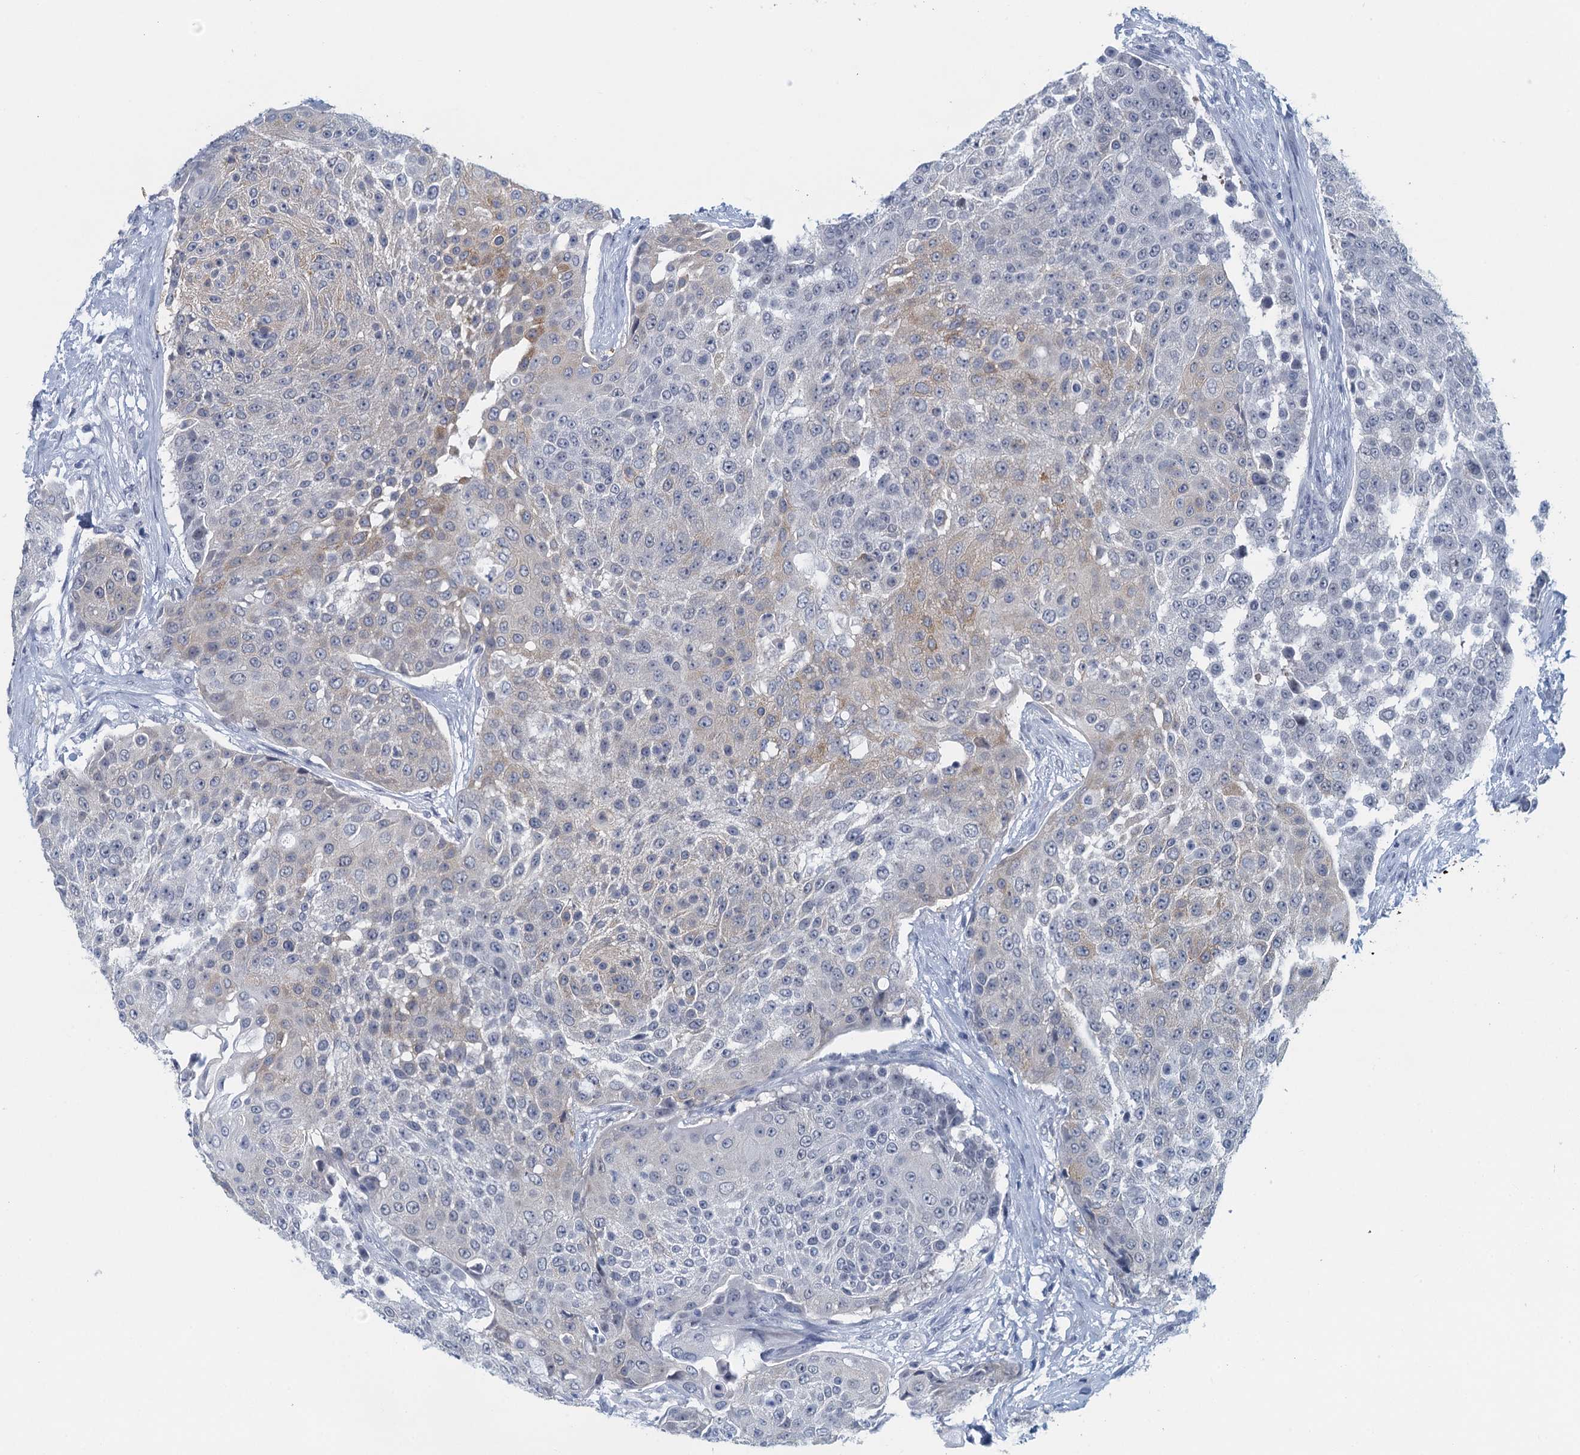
{"staining": {"intensity": "weak", "quantity": "<25%", "location": "cytoplasmic/membranous"}, "tissue": "urothelial cancer", "cell_type": "Tumor cells", "image_type": "cancer", "snomed": [{"axis": "morphology", "description": "Urothelial carcinoma, High grade"}, {"axis": "topography", "description": "Urinary bladder"}], "caption": "This is an immunohistochemistry photomicrograph of human high-grade urothelial carcinoma. There is no expression in tumor cells.", "gene": "ENSG00000131152", "patient": {"sex": "female", "age": 63}}